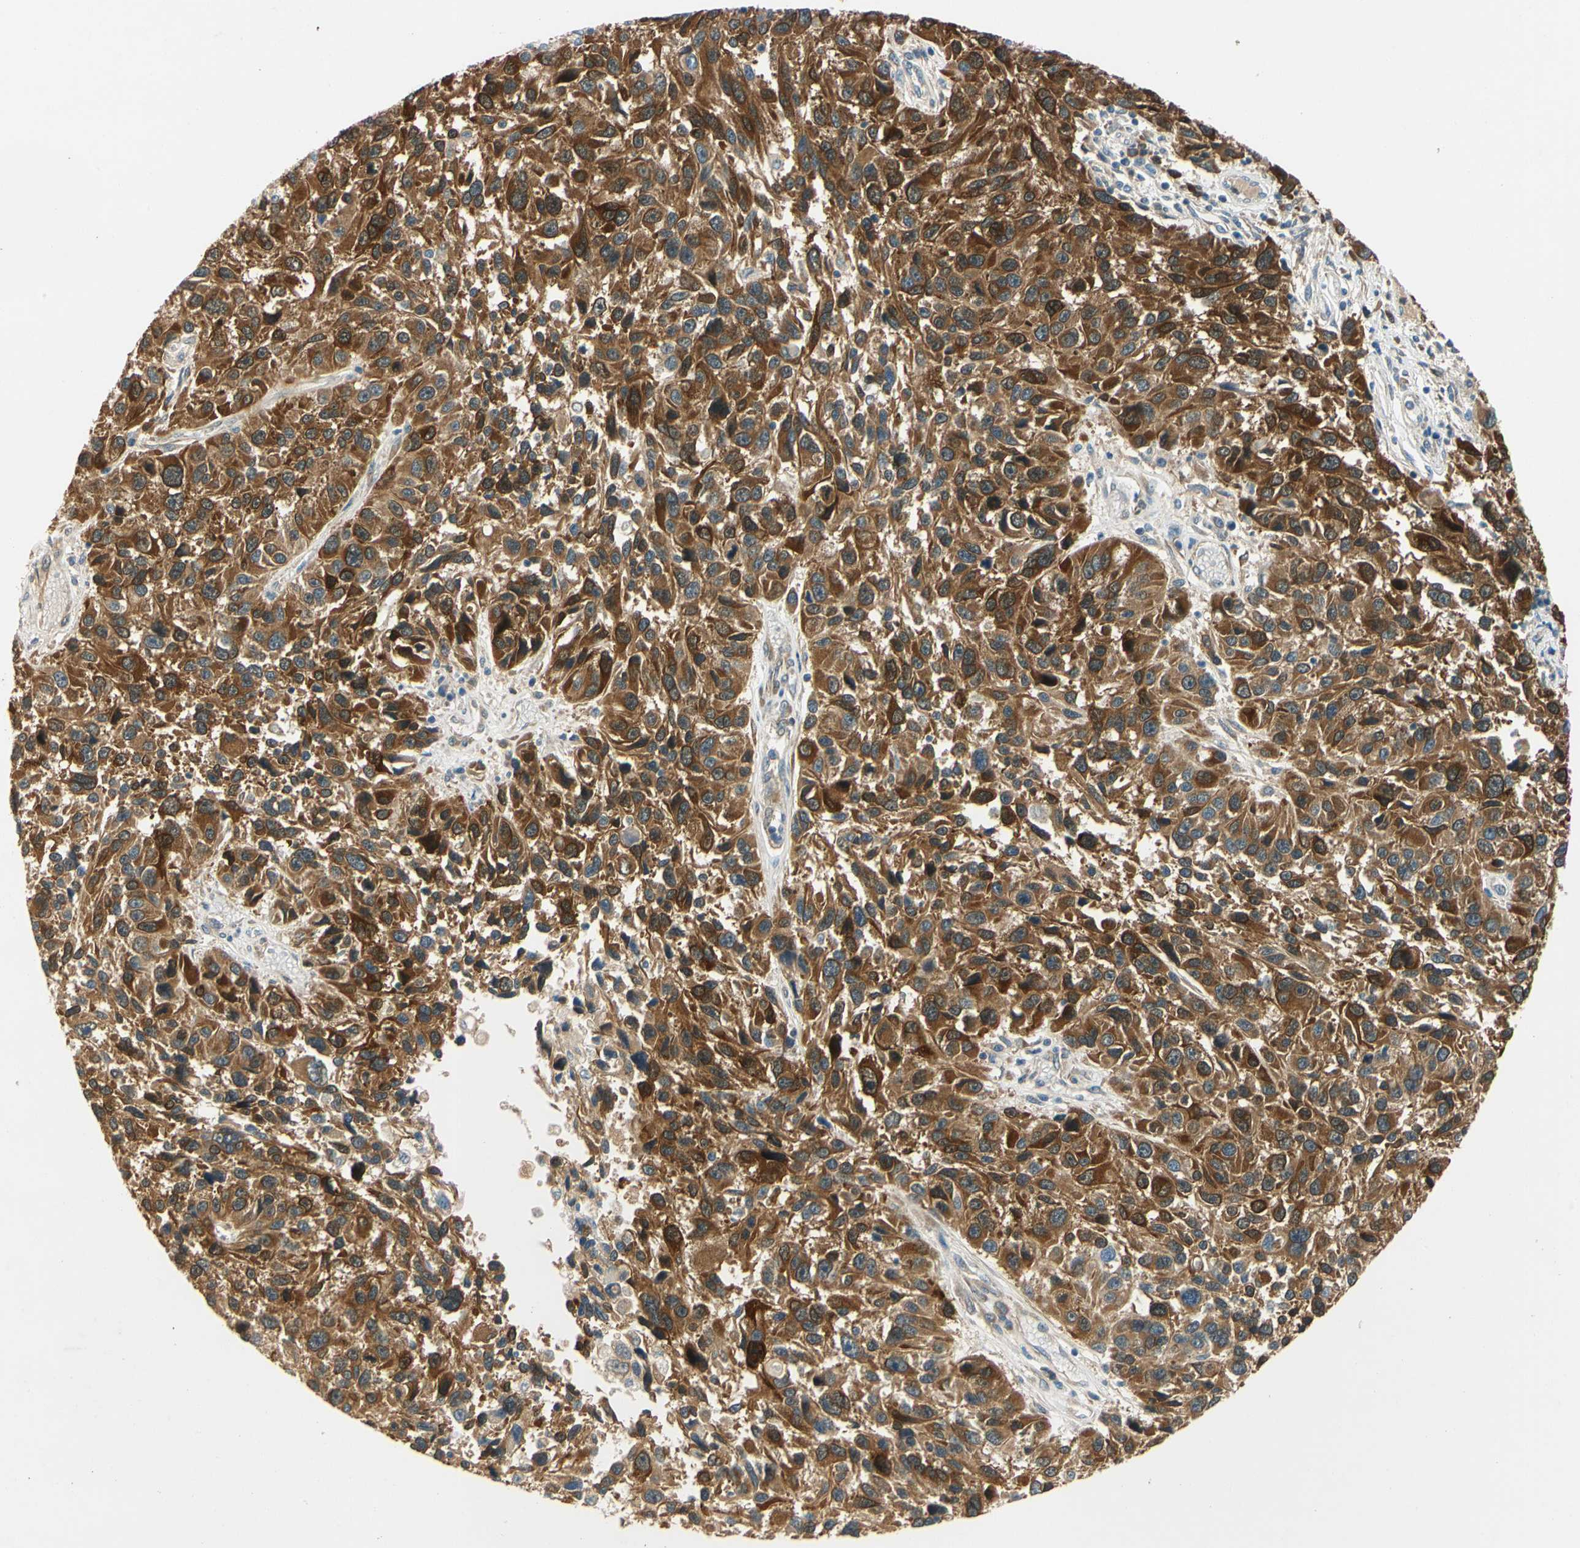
{"staining": {"intensity": "strong", "quantity": ">75%", "location": "cytoplasmic/membranous"}, "tissue": "melanoma", "cell_type": "Tumor cells", "image_type": "cancer", "snomed": [{"axis": "morphology", "description": "Malignant melanoma, NOS"}, {"axis": "topography", "description": "Skin"}], "caption": "Immunohistochemical staining of melanoma demonstrates high levels of strong cytoplasmic/membranous positivity in about >75% of tumor cells. (IHC, brightfield microscopy, high magnification).", "gene": "WIPI1", "patient": {"sex": "male", "age": 53}}